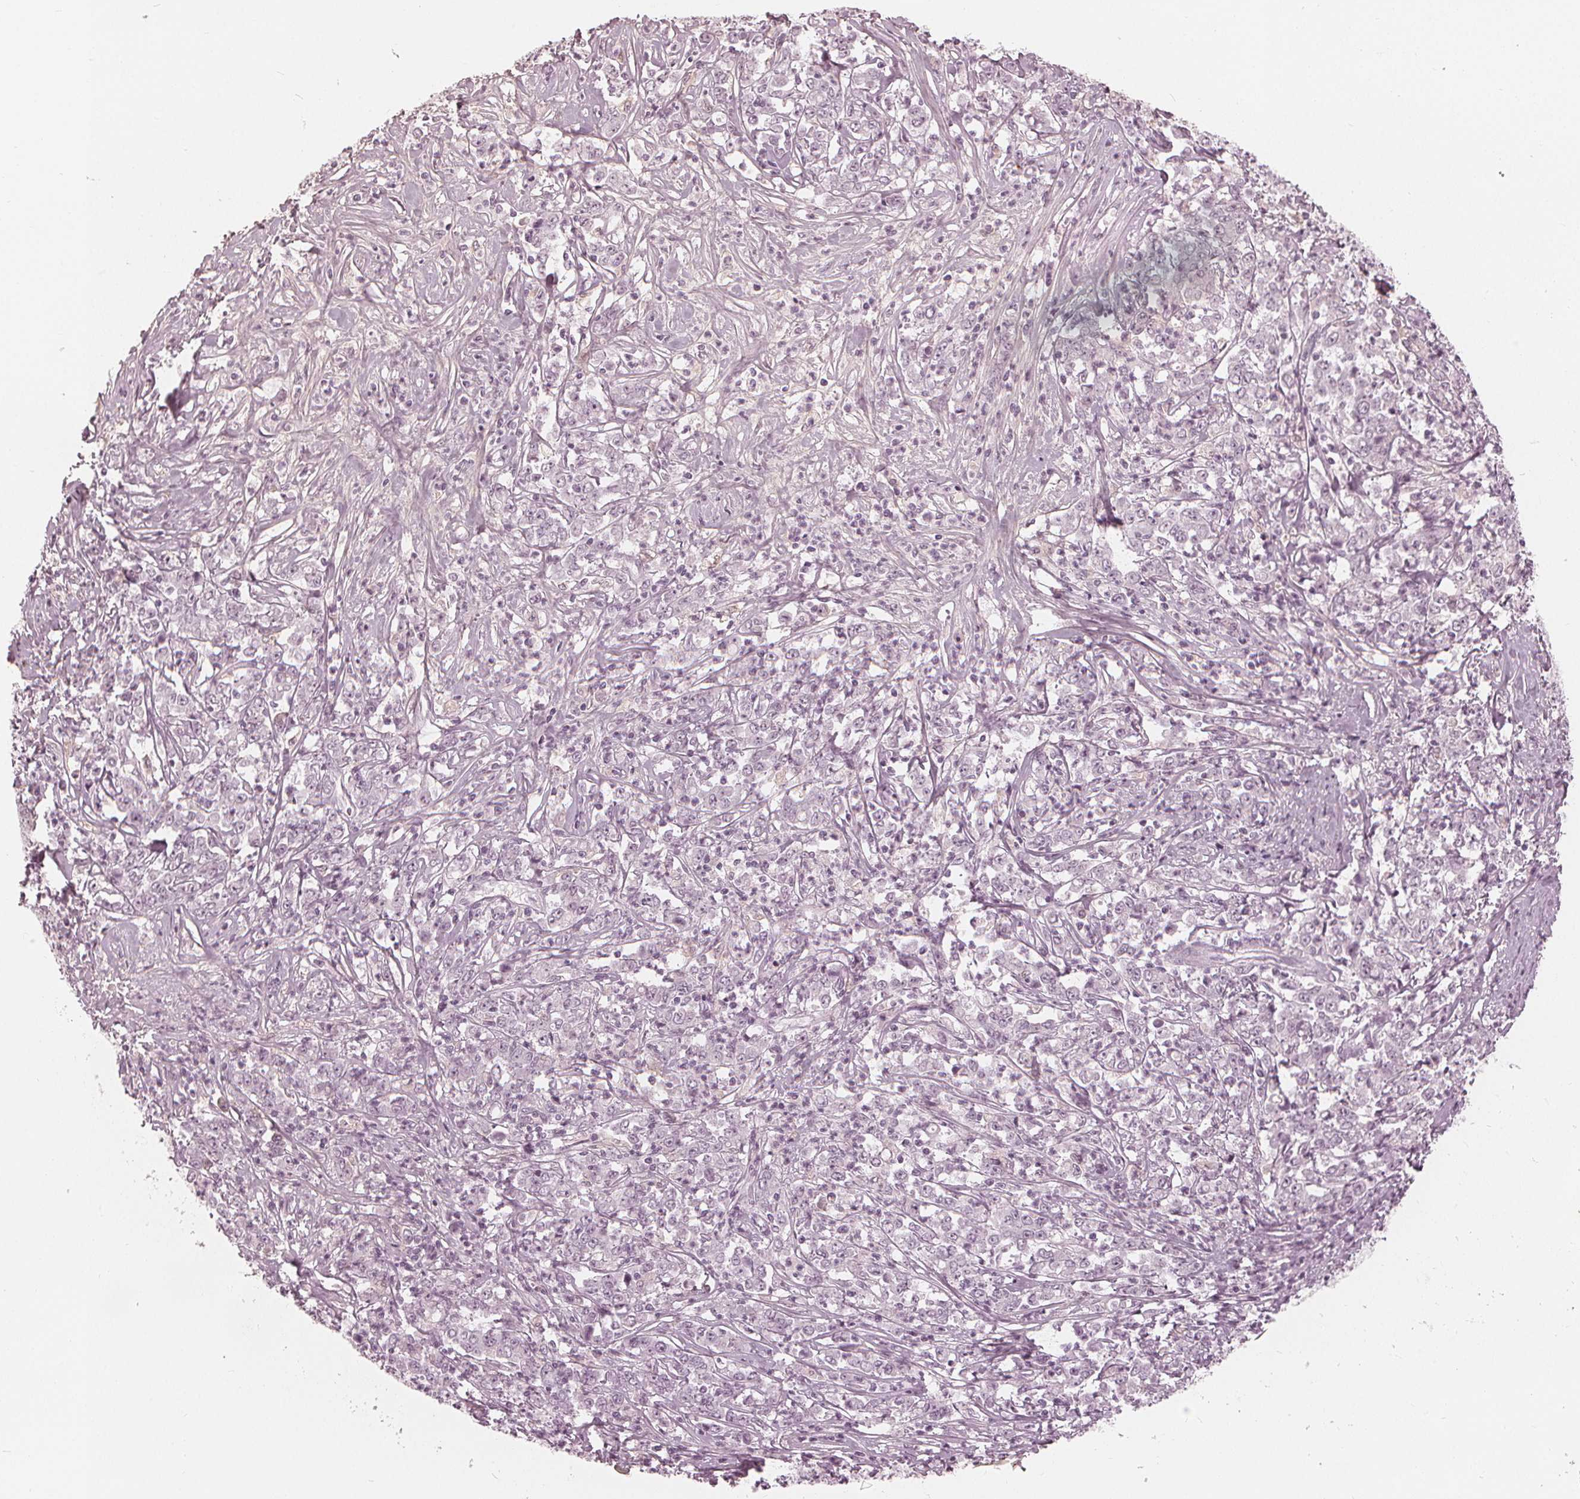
{"staining": {"intensity": "negative", "quantity": "none", "location": "none"}, "tissue": "stomach cancer", "cell_type": "Tumor cells", "image_type": "cancer", "snomed": [{"axis": "morphology", "description": "Adenocarcinoma, NOS"}, {"axis": "topography", "description": "Stomach, lower"}], "caption": "A micrograph of human adenocarcinoma (stomach) is negative for staining in tumor cells.", "gene": "PAEP", "patient": {"sex": "female", "age": 71}}